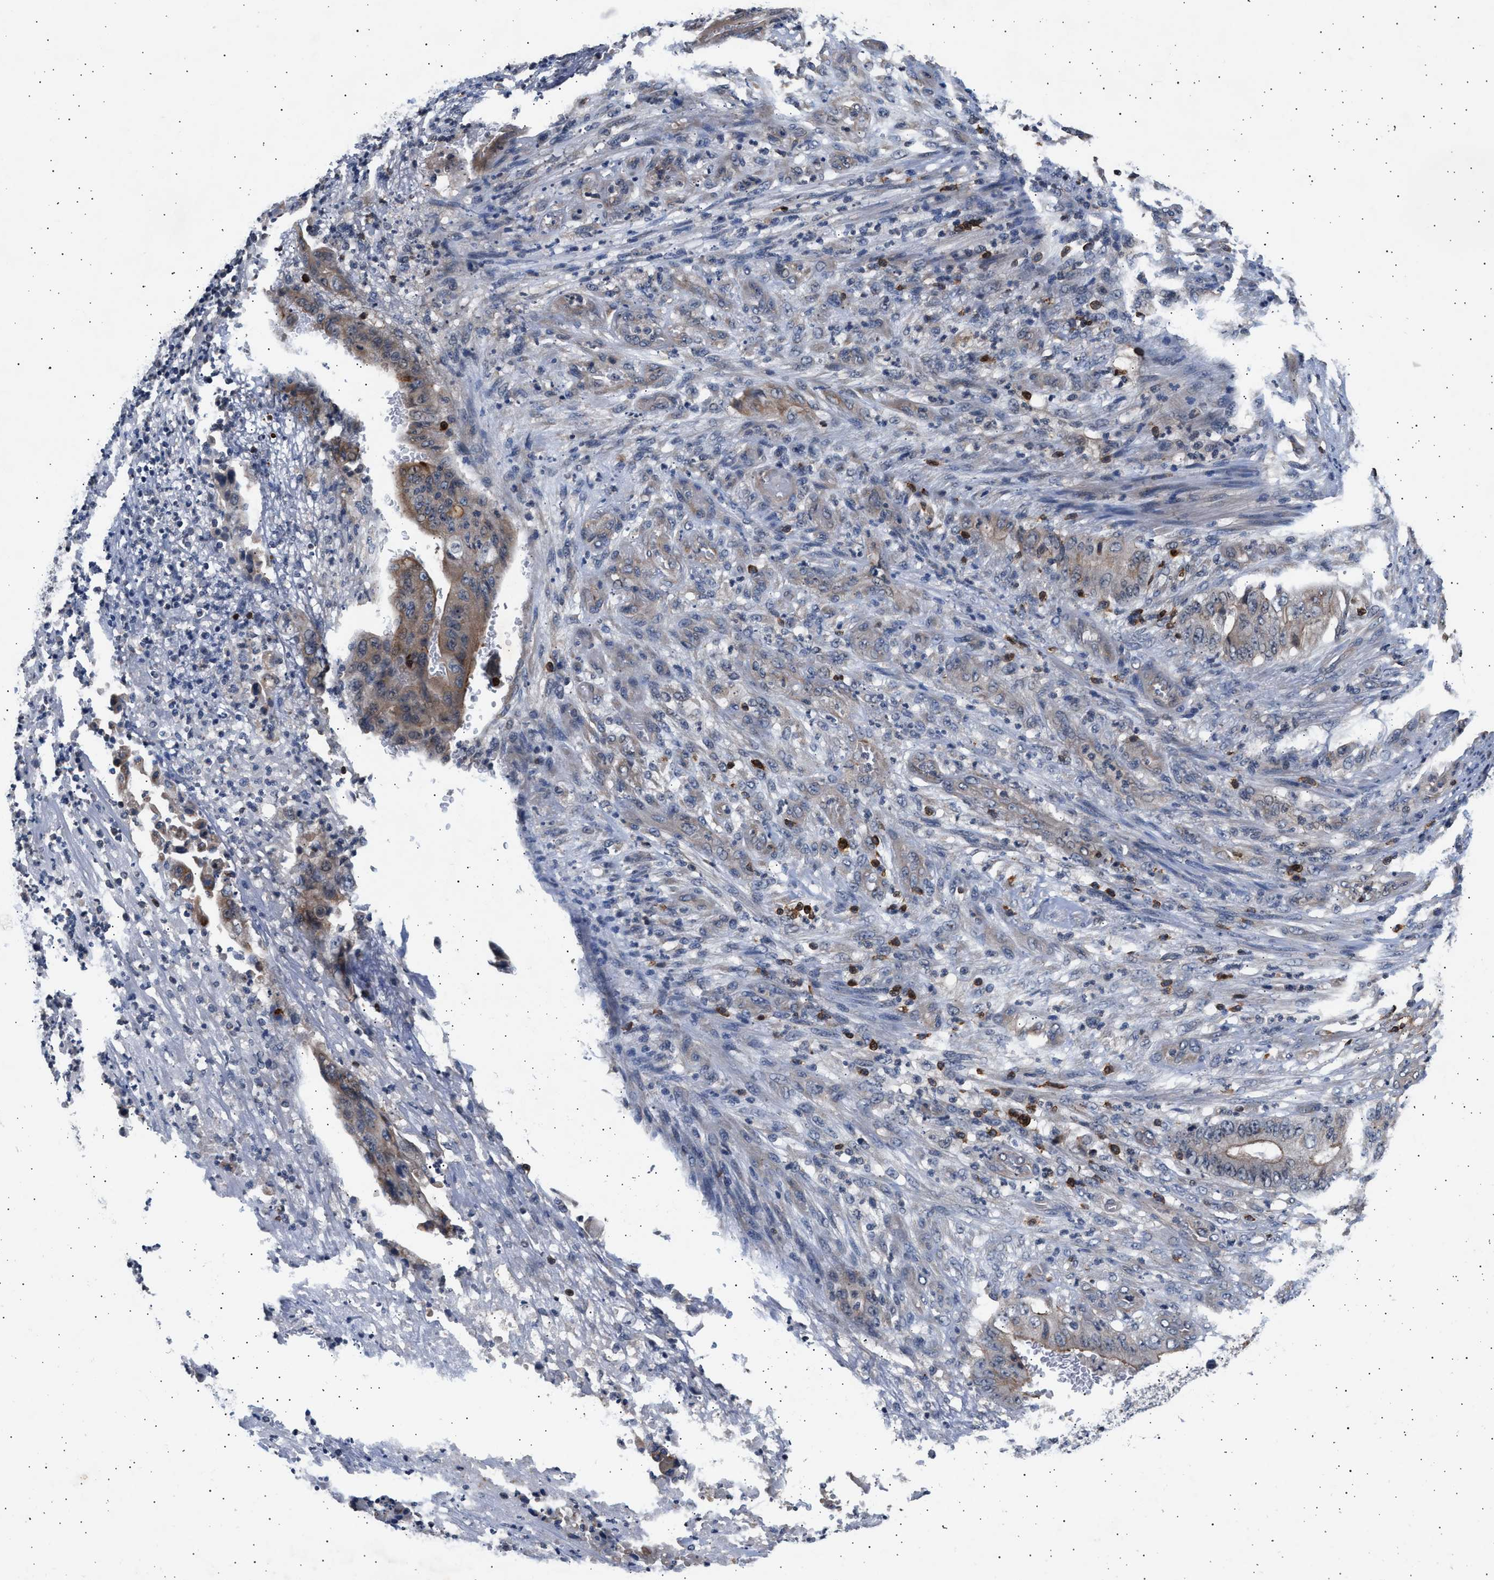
{"staining": {"intensity": "weak", "quantity": ">75%", "location": "cytoplasmic/membranous"}, "tissue": "stomach cancer", "cell_type": "Tumor cells", "image_type": "cancer", "snomed": [{"axis": "morphology", "description": "Adenocarcinoma, NOS"}, {"axis": "topography", "description": "Stomach"}], "caption": "Weak cytoplasmic/membranous protein staining is identified in approximately >75% of tumor cells in stomach cancer (adenocarcinoma).", "gene": "GRAP2", "patient": {"sex": "female", "age": 73}}